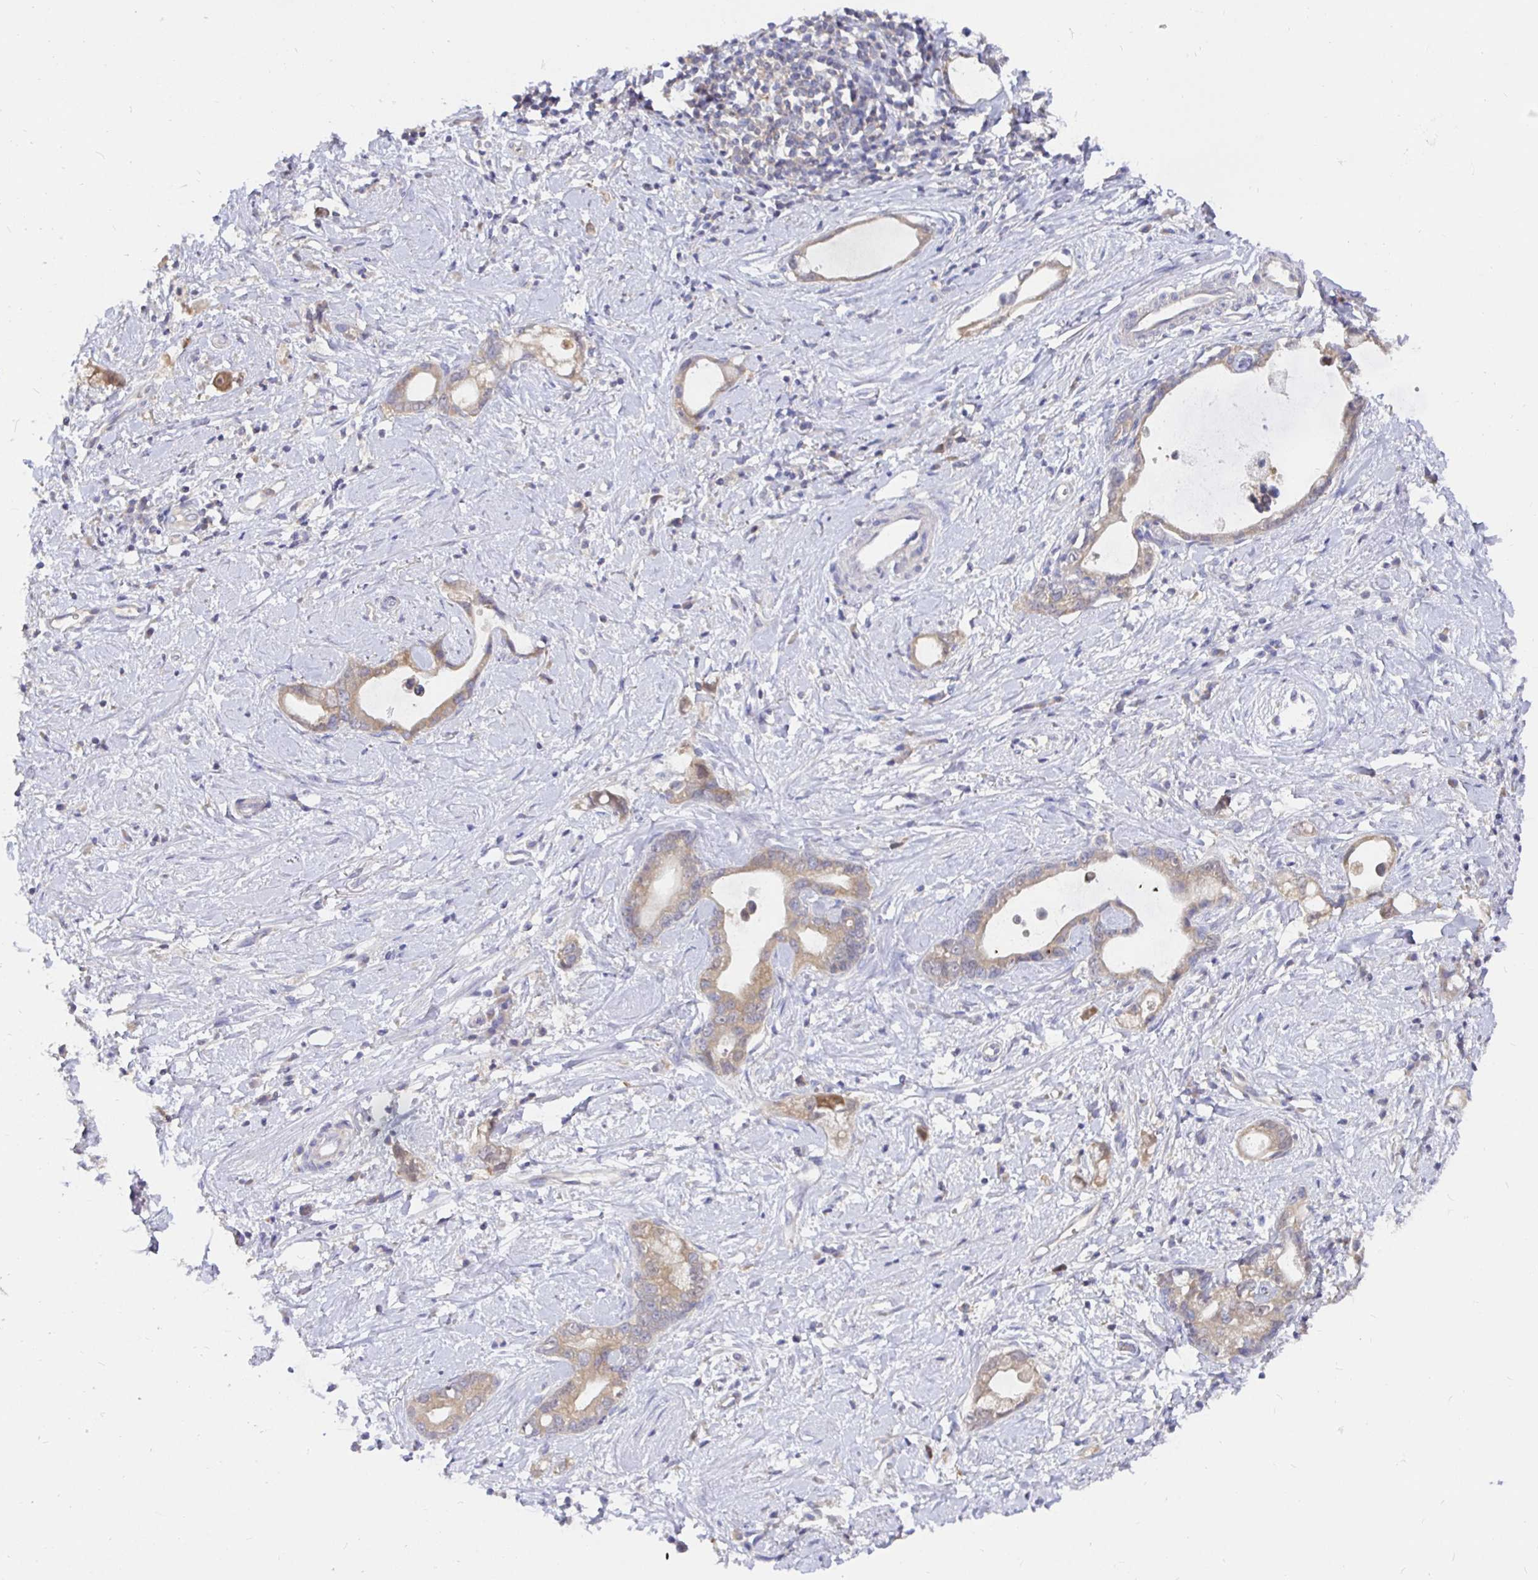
{"staining": {"intensity": "weak", "quantity": ">75%", "location": "cytoplasmic/membranous"}, "tissue": "stomach cancer", "cell_type": "Tumor cells", "image_type": "cancer", "snomed": [{"axis": "morphology", "description": "Adenocarcinoma, NOS"}, {"axis": "topography", "description": "Stomach"}], "caption": "Tumor cells reveal low levels of weak cytoplasmic/membranous expression in about >75% of cells in human stomach cancer.", "gene": "KIF21A", "patient": {"sex": "male", "age": 55}}